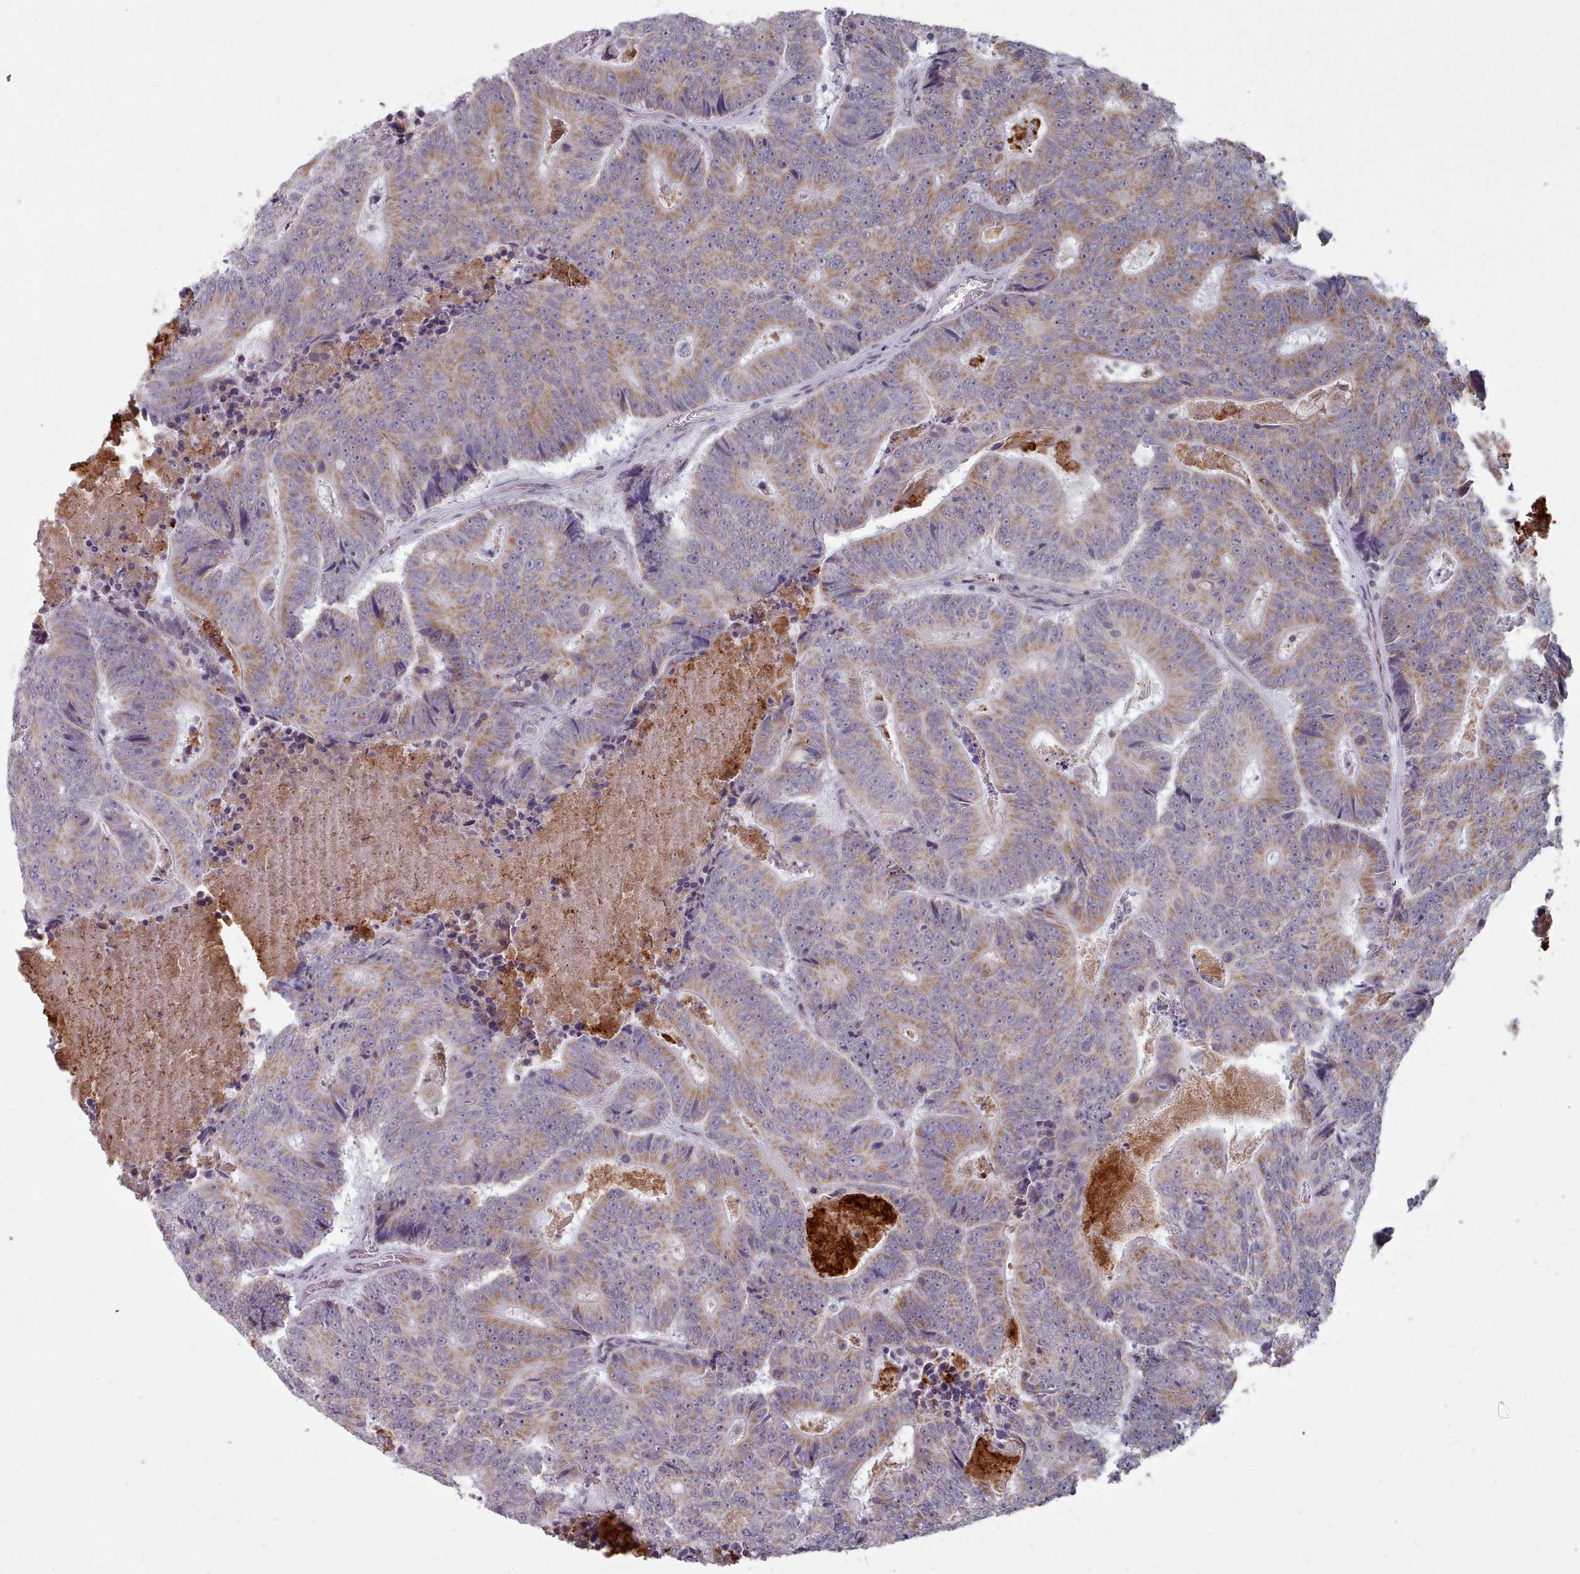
{"staining": {"intensity": "moderate", "quantity": ">75%", "location": "cytoplasmic/membranous"}, "tissue": "colorectal cancer", "cell_type": "Tumor cells", "image_type": "cancer", "snomed": [{"axis": "morphology", "description": "Adenocarcinoma, NOS"}, {"axis": "topography", "description": "Colon"}], "caption": "Tumor cells exhibit medium levels of moderate cytoplasmic/membranous positivity in about >75% of cells in human adenocarcinoma (colorectal).", "gene": "TRARG1", "patient": {"sex": "male", "age": 83}}